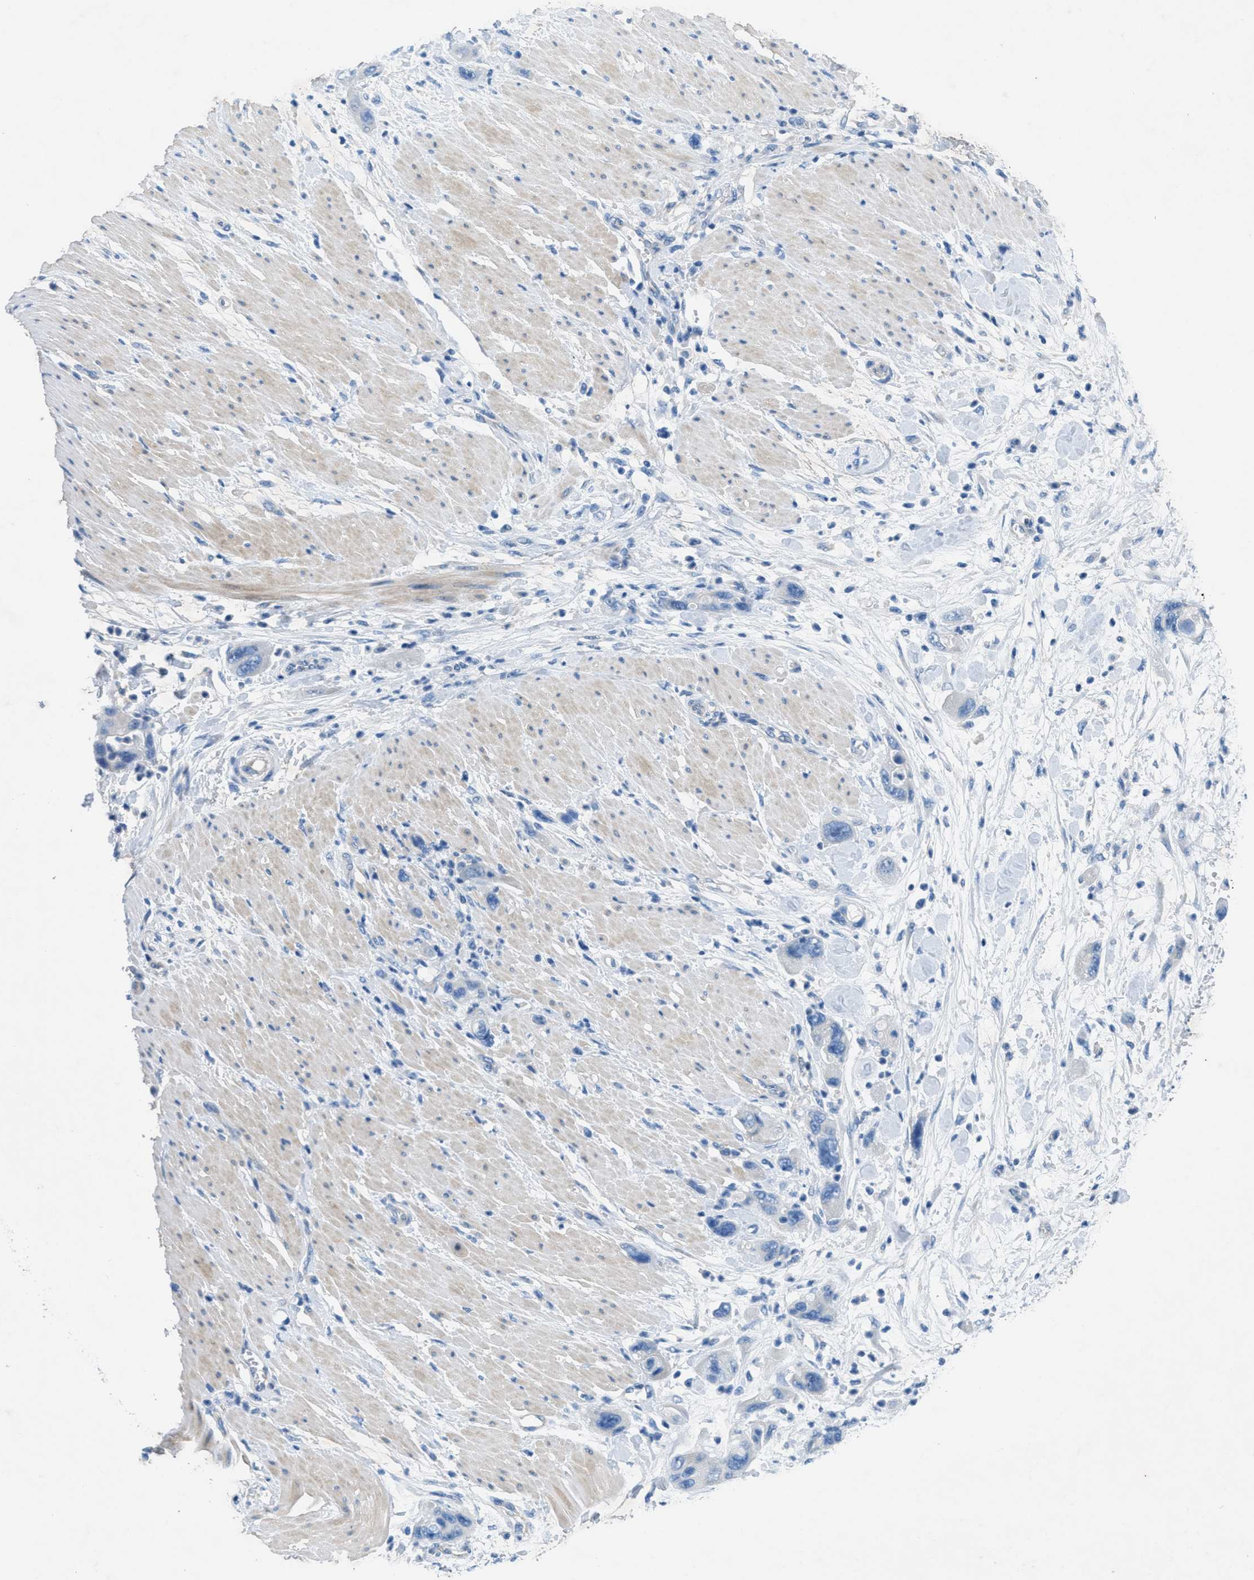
{"staining": {"intensity": "negative", "quantity": "none", "location": "none"}, "tissue": "pancreatic cancer", "cell_type": "Tumor cells", "image_type": "cancer", "snomed": [{"axis": "morphology", "description": "Normal tissue, NOS"}, {"axis": "morphology", "description": "Adenocarcinoma, NOS"}, {"axis": "topography", "description": "Pancreas"}], "caption": "Adenocarcinoma (pancreatic) was stained to show a protein in brown. There is no significant staining in tumor cells.", "gene": "GALNT17", "patient": {"sex": "female", "age": 71}}